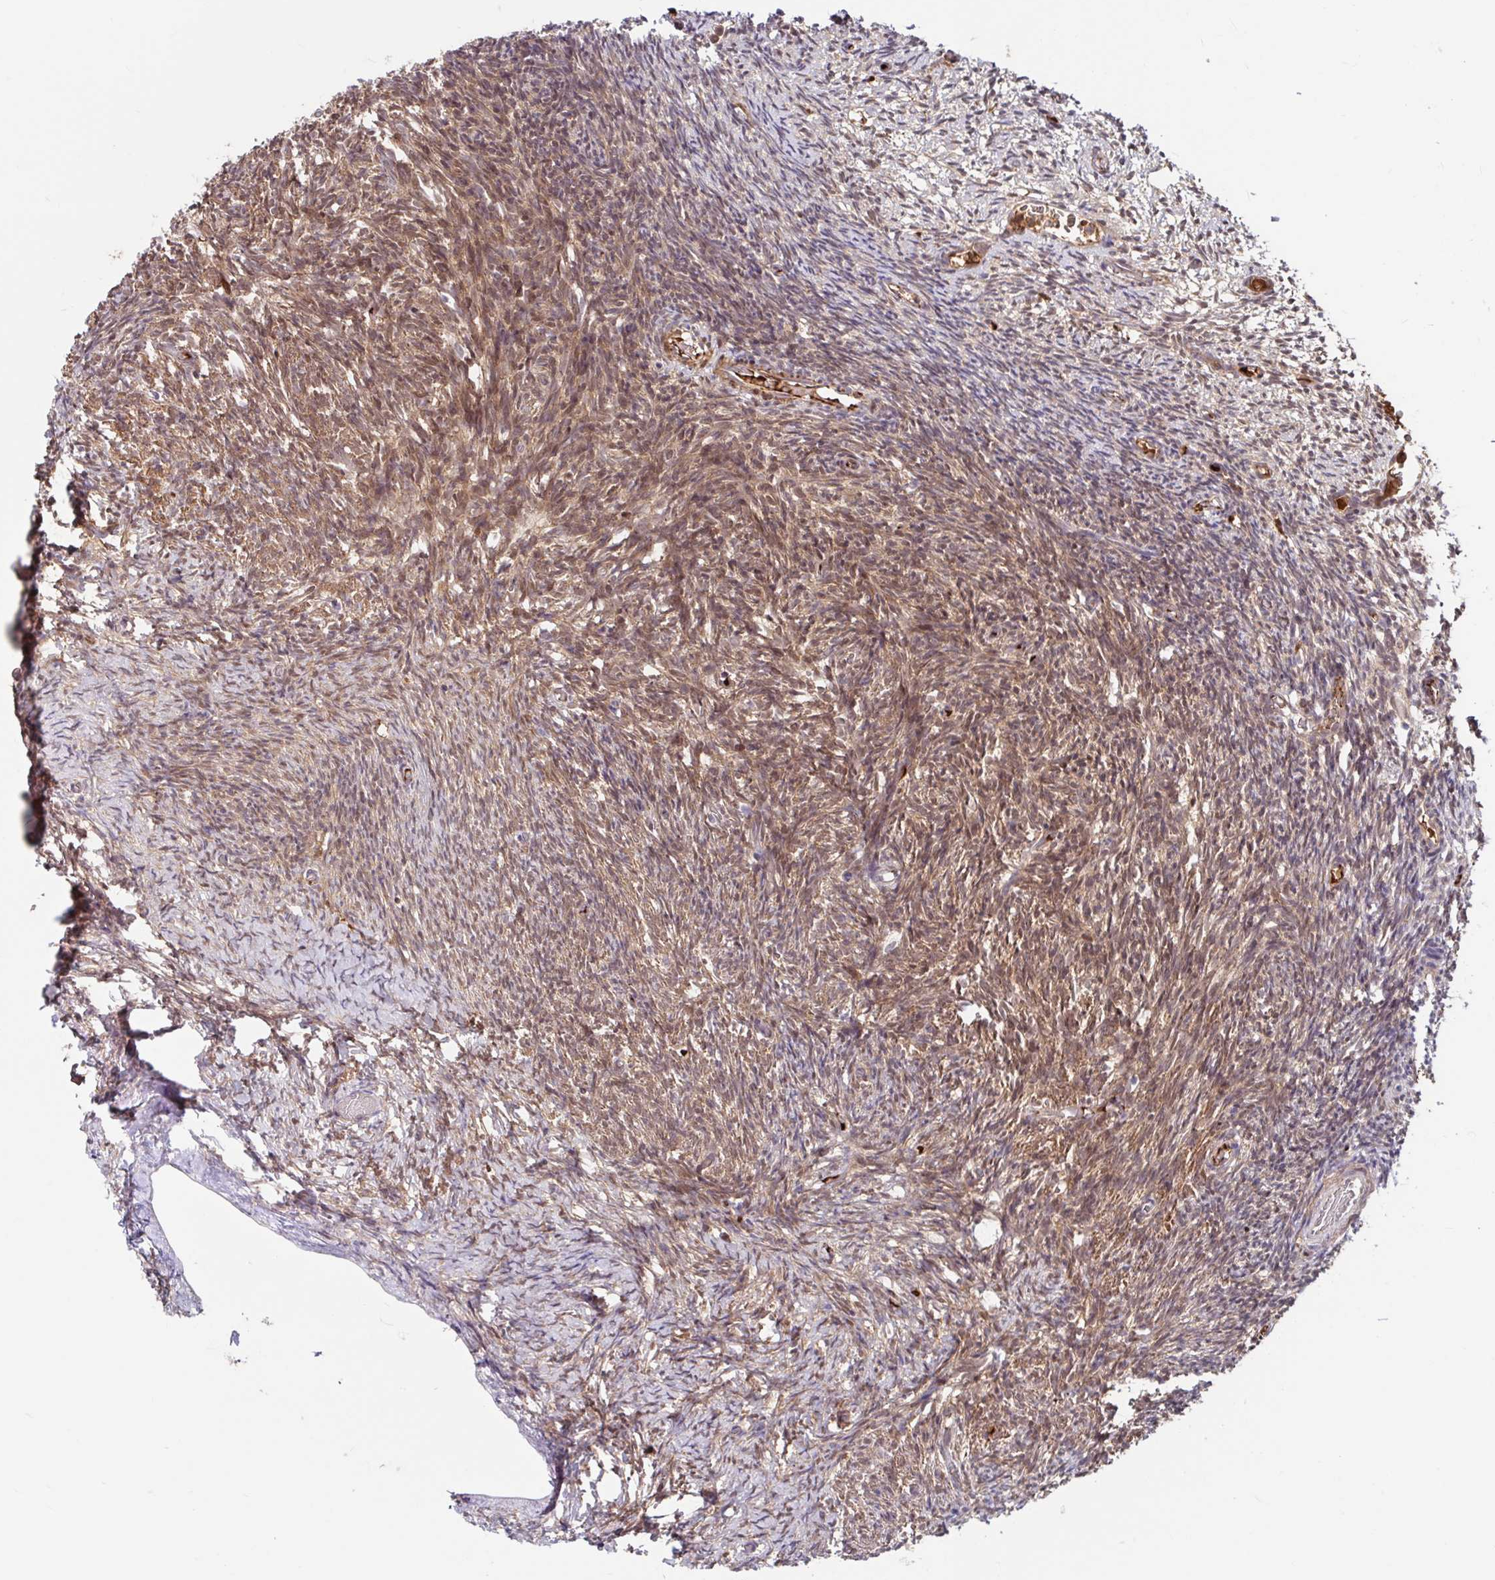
{"staining": {"intensity": "weak", "quantity": ">75%", "location": "cytoplasmic/membranous"}, "tissue": "ovary", "cell_type": "Follicle cells", "image_type": "normal", "snomed": [{"axis": "morphology", "description": "Normal tissue, NOS"}, {"axis": "topography", "description": "Ovary"}], "caption": "Follicle cells show low levels of weak cytoplasmic/membranous positivity in about >75% of cells in unremarkable ovary. (DAB (3,3'-diaminobenzidine) IHC, brown staining for protein, blue staining for nuclei).", "gene": "BLVRA", "patient": {"sex": "female", "age": 39}}